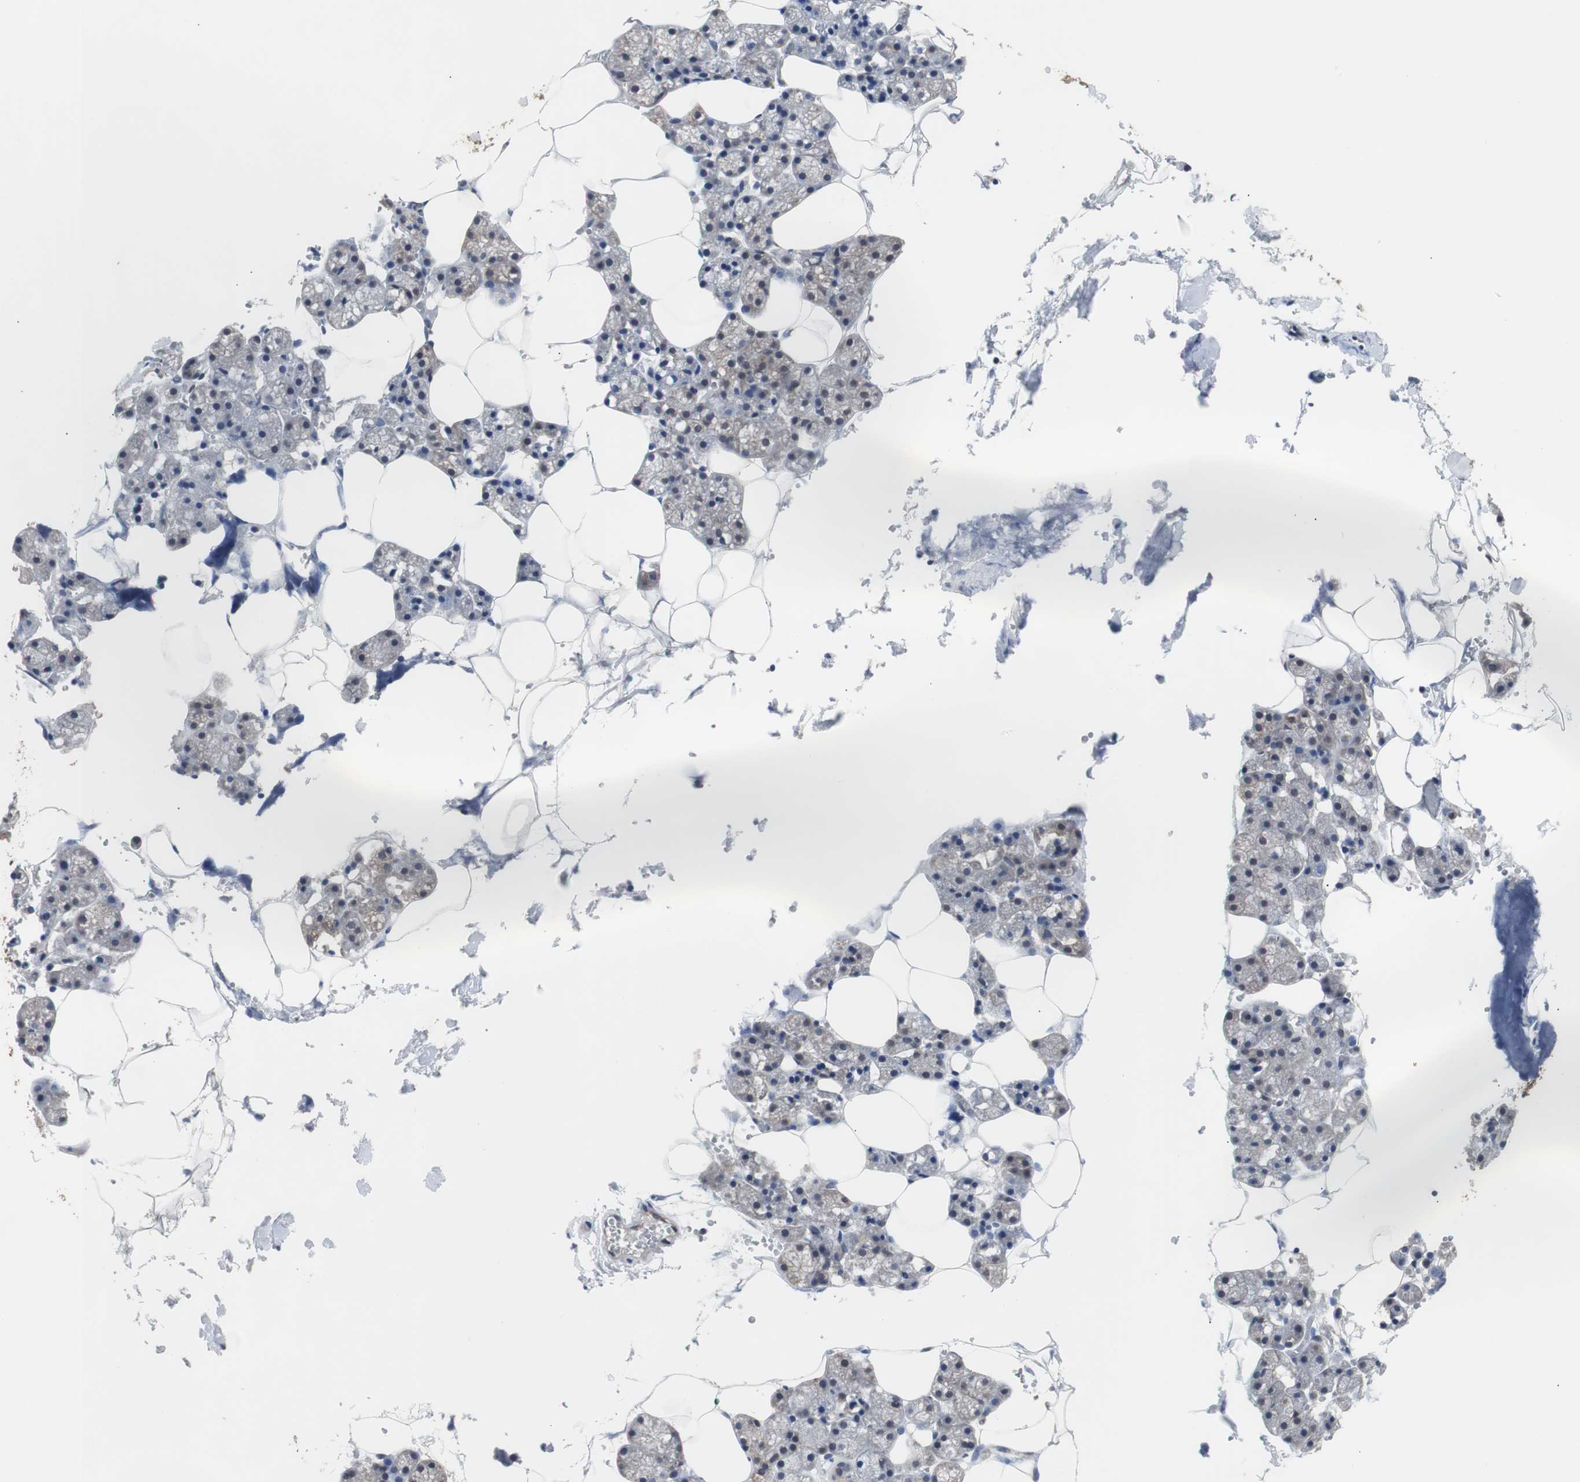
{"staining": {"intensity": "weak", "quantity": "25%-75%", "location": "nuclear"}, "tissue": "salivary gland", "cell_type": "Glandular cells", "image_type": "normal", "snomed": [{"axis": "morphology", "description": "Normal tissue, NOS"}, {"axis": "topography", "description": "Salivary gland"}], "caption": "Immunohistochemistry (IHC) staining of benign salivary gland, which demonstrates low levels of weak nuclear staining in approximately 25%-75% of glandular cells indicating weak nuclear protein expression. The staining was performed using DAB (brown) for protein detection and nuclei were counterstained in hematoxylin (blue).", "gene": "MED27", "patient": {"sex": "male", "age": 62}}